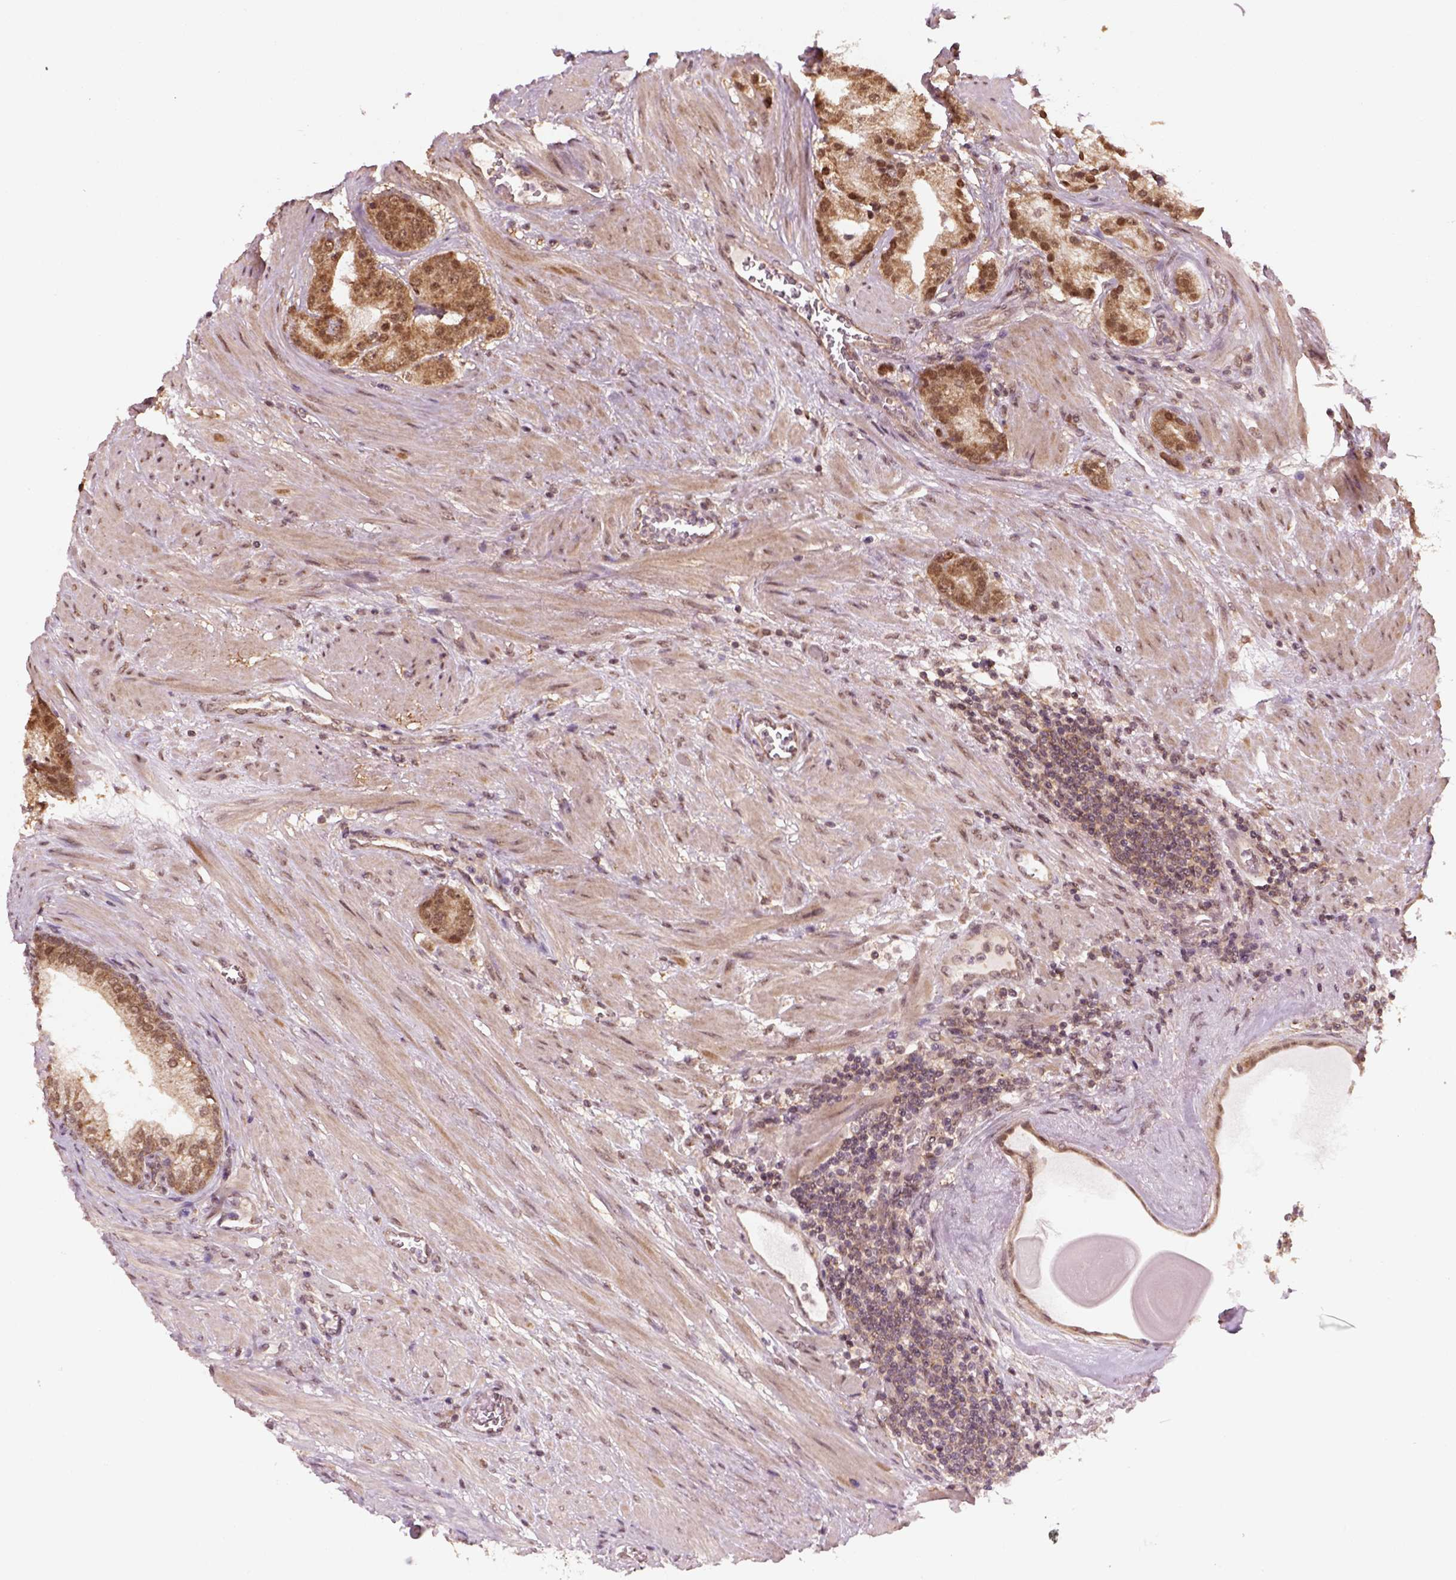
{"staining": {"intensity": "moderate", "quantity": ">75%", "location": "cytoplasmic/membranous,nuclear"}, "tissue": "prostate cancer", "cell_type": "Tumor cells", "image_type": "cancer", "snomed": [{"axis": "morphology", "description": "Adenocarcinoma, NOS"}, {"axis": "topography", "description": "Prostate"}], "caption": "Prostate cancer (adenocarcinoma) stained for a protein demonstrates moderate cytoplasmic/membranous and nuclear positivity in tumor cells. The protein of interest is shown in brown color, while the nuclei are stained blue.", "gene": "NUDT9", "patient": {"sex": "male", "age": 69}}